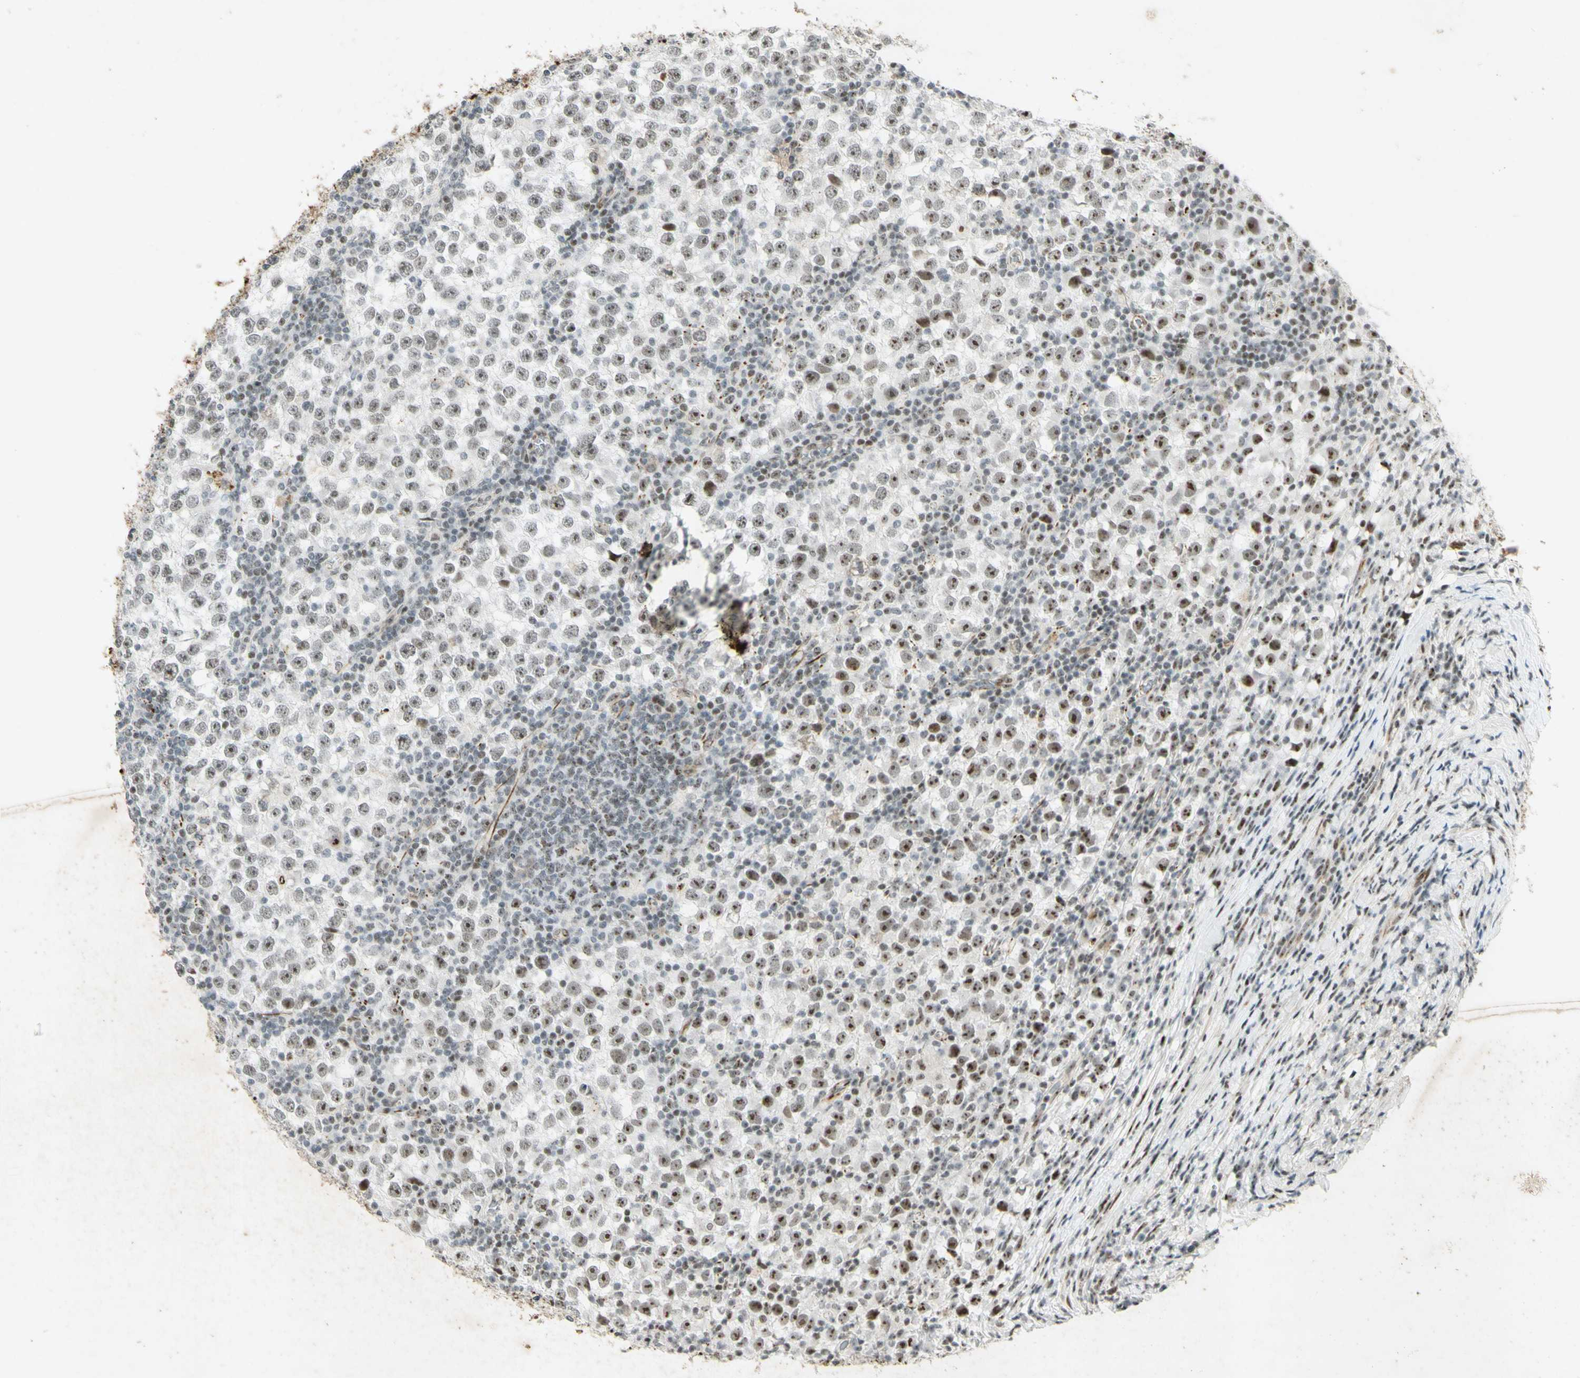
{"staining": {"intensity": "moderate", "quantity": ">75%", "location": "nuclear"}, "tissue": "testis cancer", "cell_type": "Tumor cells", "image_type": "cancer", "snomed": [{"axis": "morphology", "description": "Seminoma, NOS"}, {"axis": "topography", "description": "Testis"}], "caption": "The image reveals a brown stain indicating the presence of a protein in the nuclear of tumor cells in testis cancer (seminoma).", "gene": "IRF1", "patient": {"sex": "male", "age": 65}}